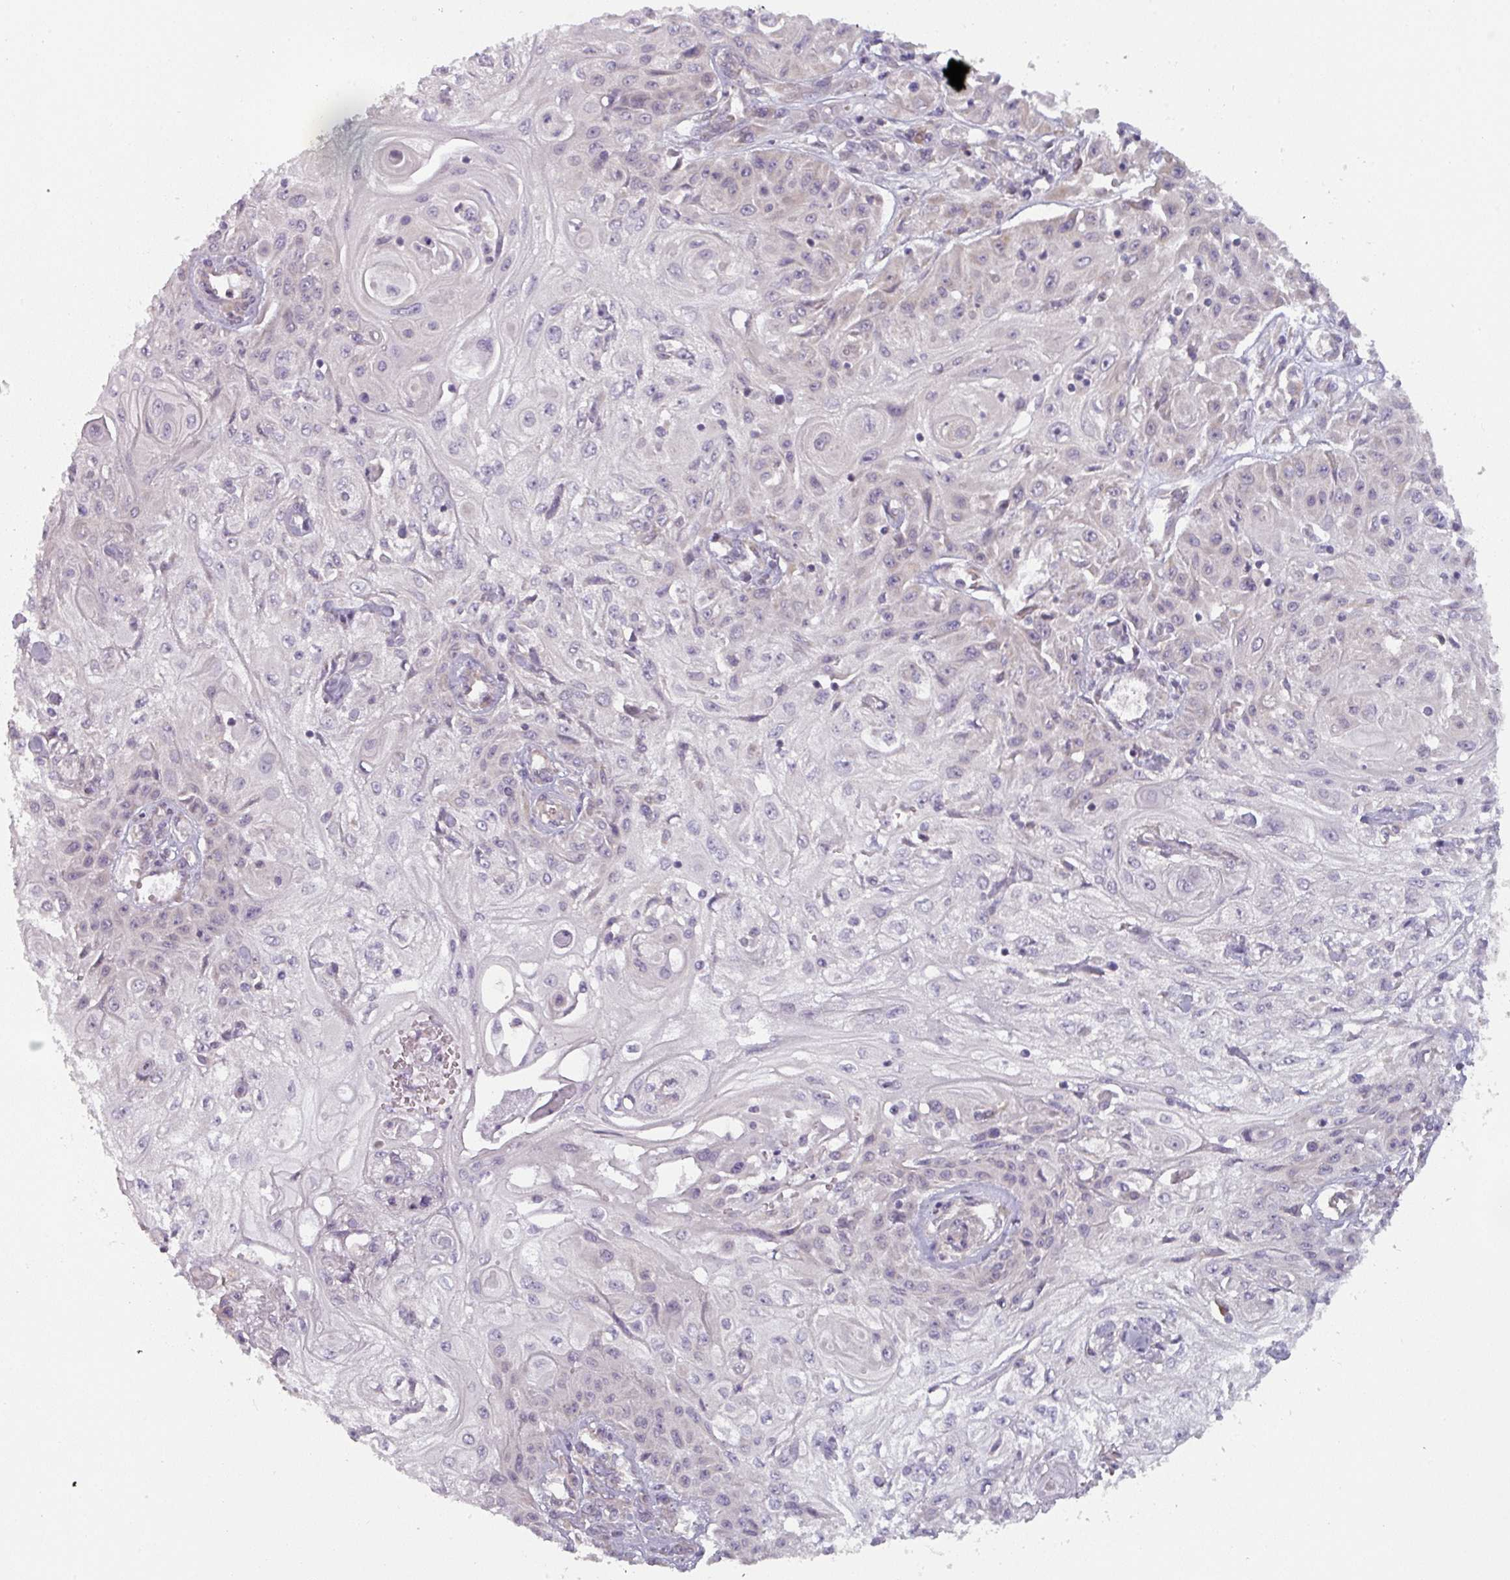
{"staining": {"intensity": "negative", "quantity": "none", "location": "none"}, "tissue": "skin cancer", "cell_type": "Tumor cells", "image_type": "cancer", "snomed": [{"axis": "morphology", "description": "Squamous cell carcinoma, NOS"}, {"axis": "morphology", "description": "Squamous cell carcinoma, metastatic, NOS"}, {"axis": "topography", "description": "Skin"}, {"axis": "topography", "description": "Lymph node"}], "caption": "High magnification brightfield microscopy of skin cancer (metastatic squamous cell carcinoma) stained with DAB (brown) and counterstained with hematoxylin (blue): tumor cells show no significant positivity.", "gene": "TAPT1", "patient": {"sex": "male", "age": 75}}